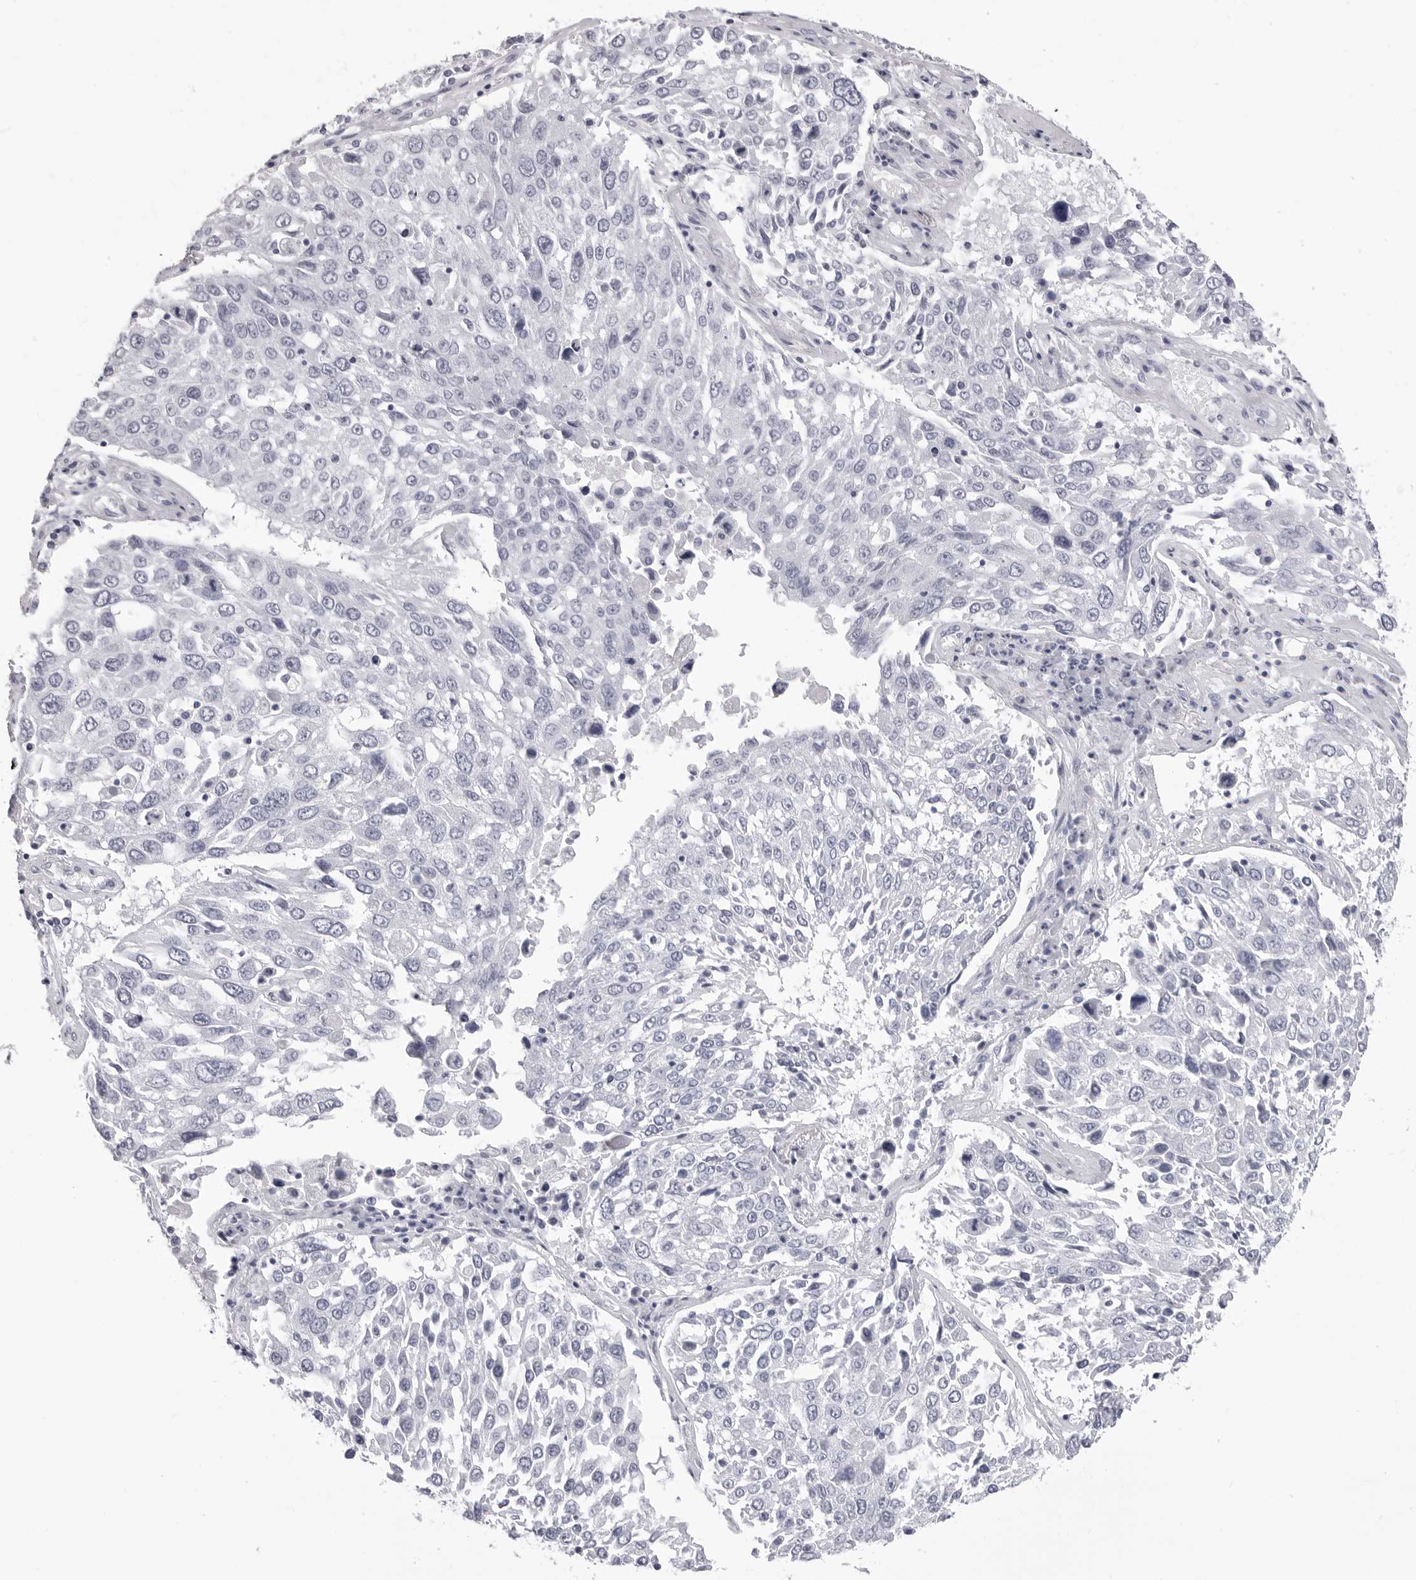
{"staining": {"intensity": "negative", "quantity": "none", "location": "none"}, "tissue": "lung cancer", "cell_type": "Tumor cells", "image_type": "cancer", "snomed": [{"axis": "morphology", "description": "Squamous cell carcinoma, NOS"}, {"axis": "topography", "description": "Lung"}], "caption": "Immunohistochemical staining of lung cancer demonstrates no significant expression in tumor cells.", "gene": "LGALS4", "patient": {"sex": "male", "age": 65}}